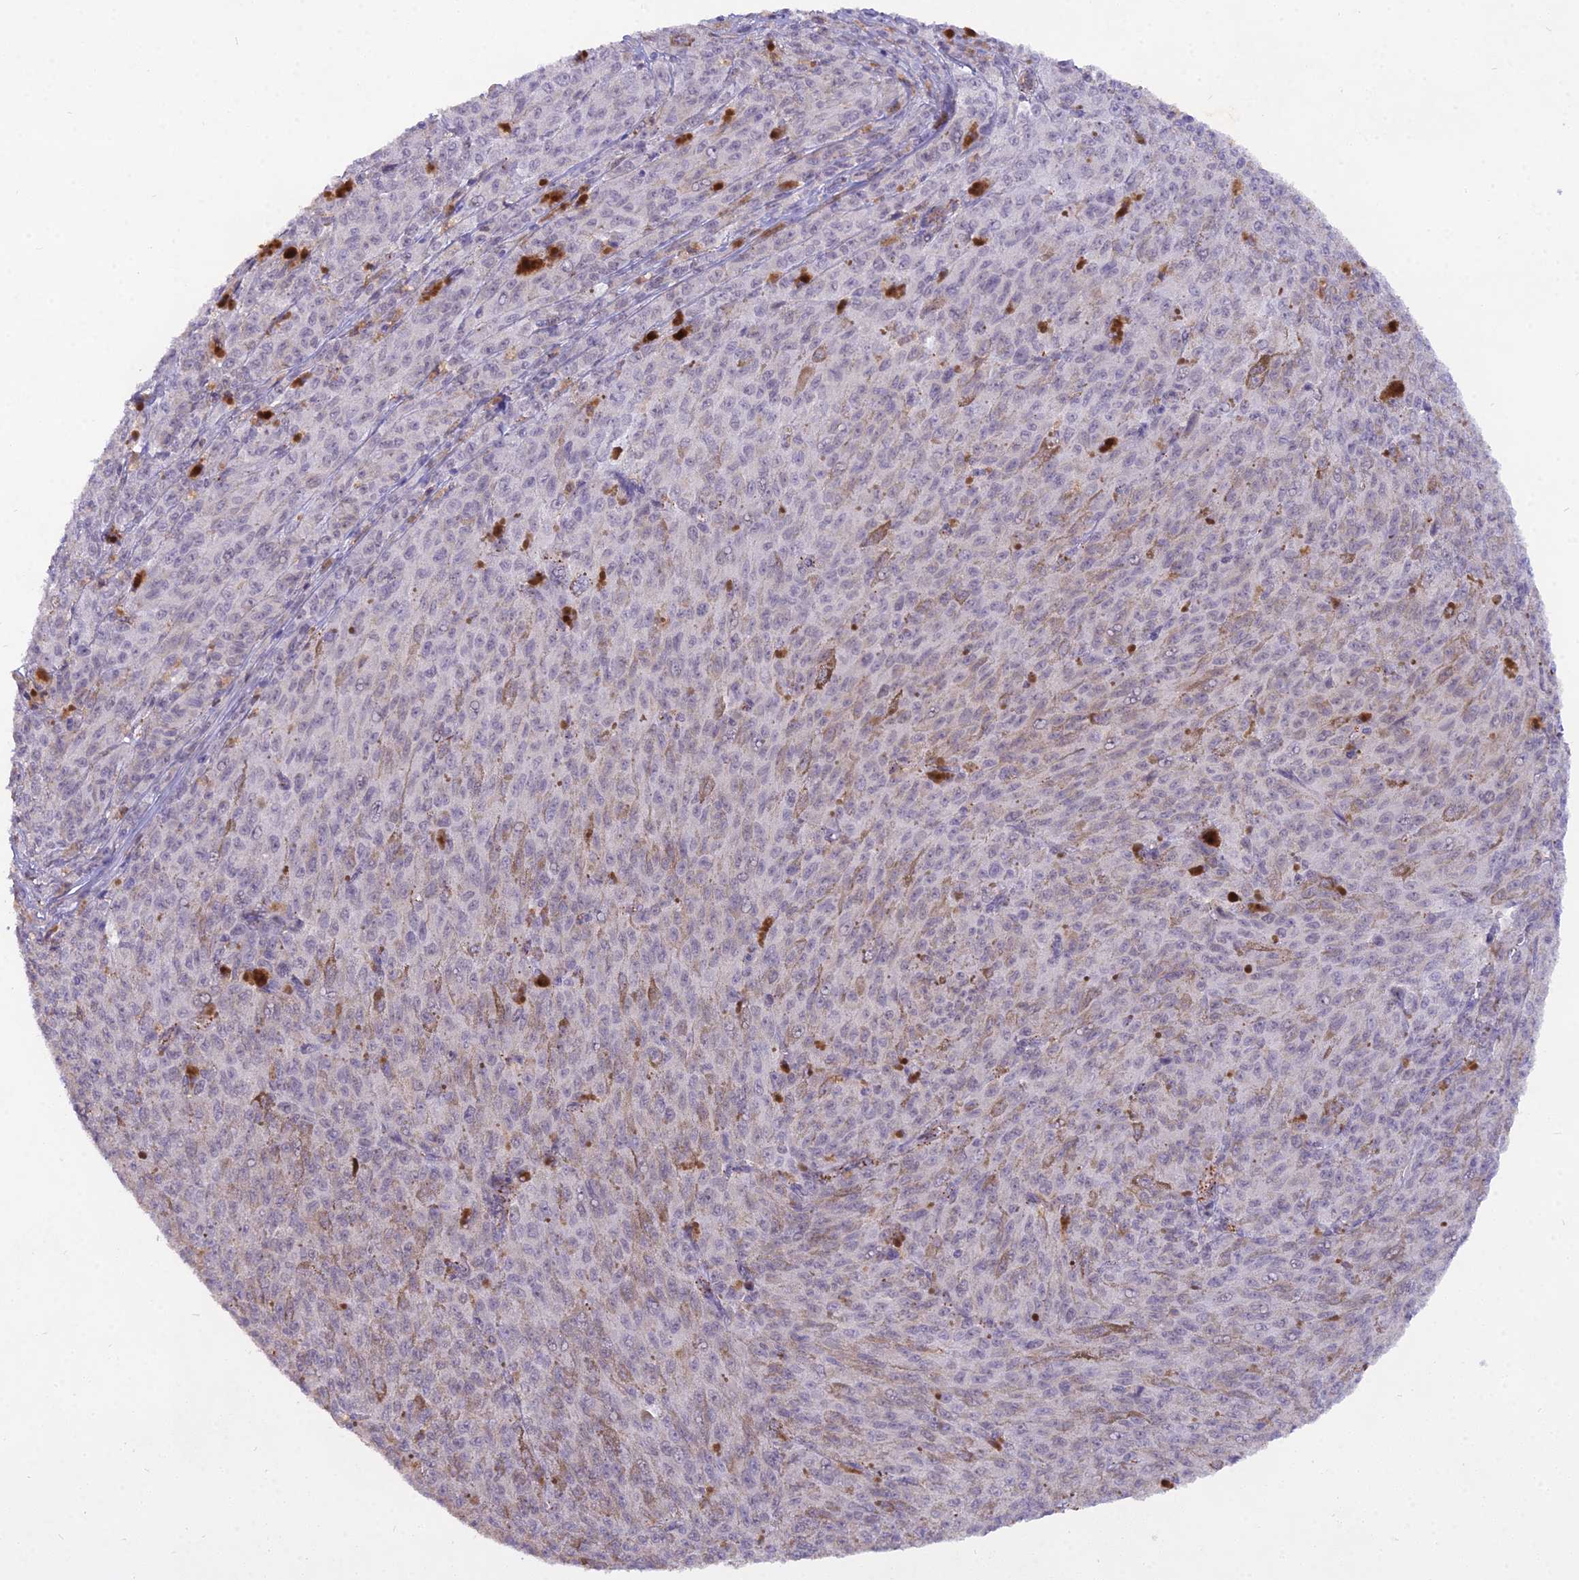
{"staining": {"intensity": "negative", "quantity": "none", "location": "none"}, "tissue": "melanoma", "cell_type": "Tumor cells", "image_type": "cancer", "snomed": [{"axis": "morphology", "description": "Malignant melanoma, NOS"}, {"axis": "topography", "description": "Skin"}], "caption": "High power microscopy image of an immunohistochemistry micrograph of melanoma, revealing no significant staining in tumor cells.", "gene": "BLNK", "patient": {"sex": "female", "age": 52}}